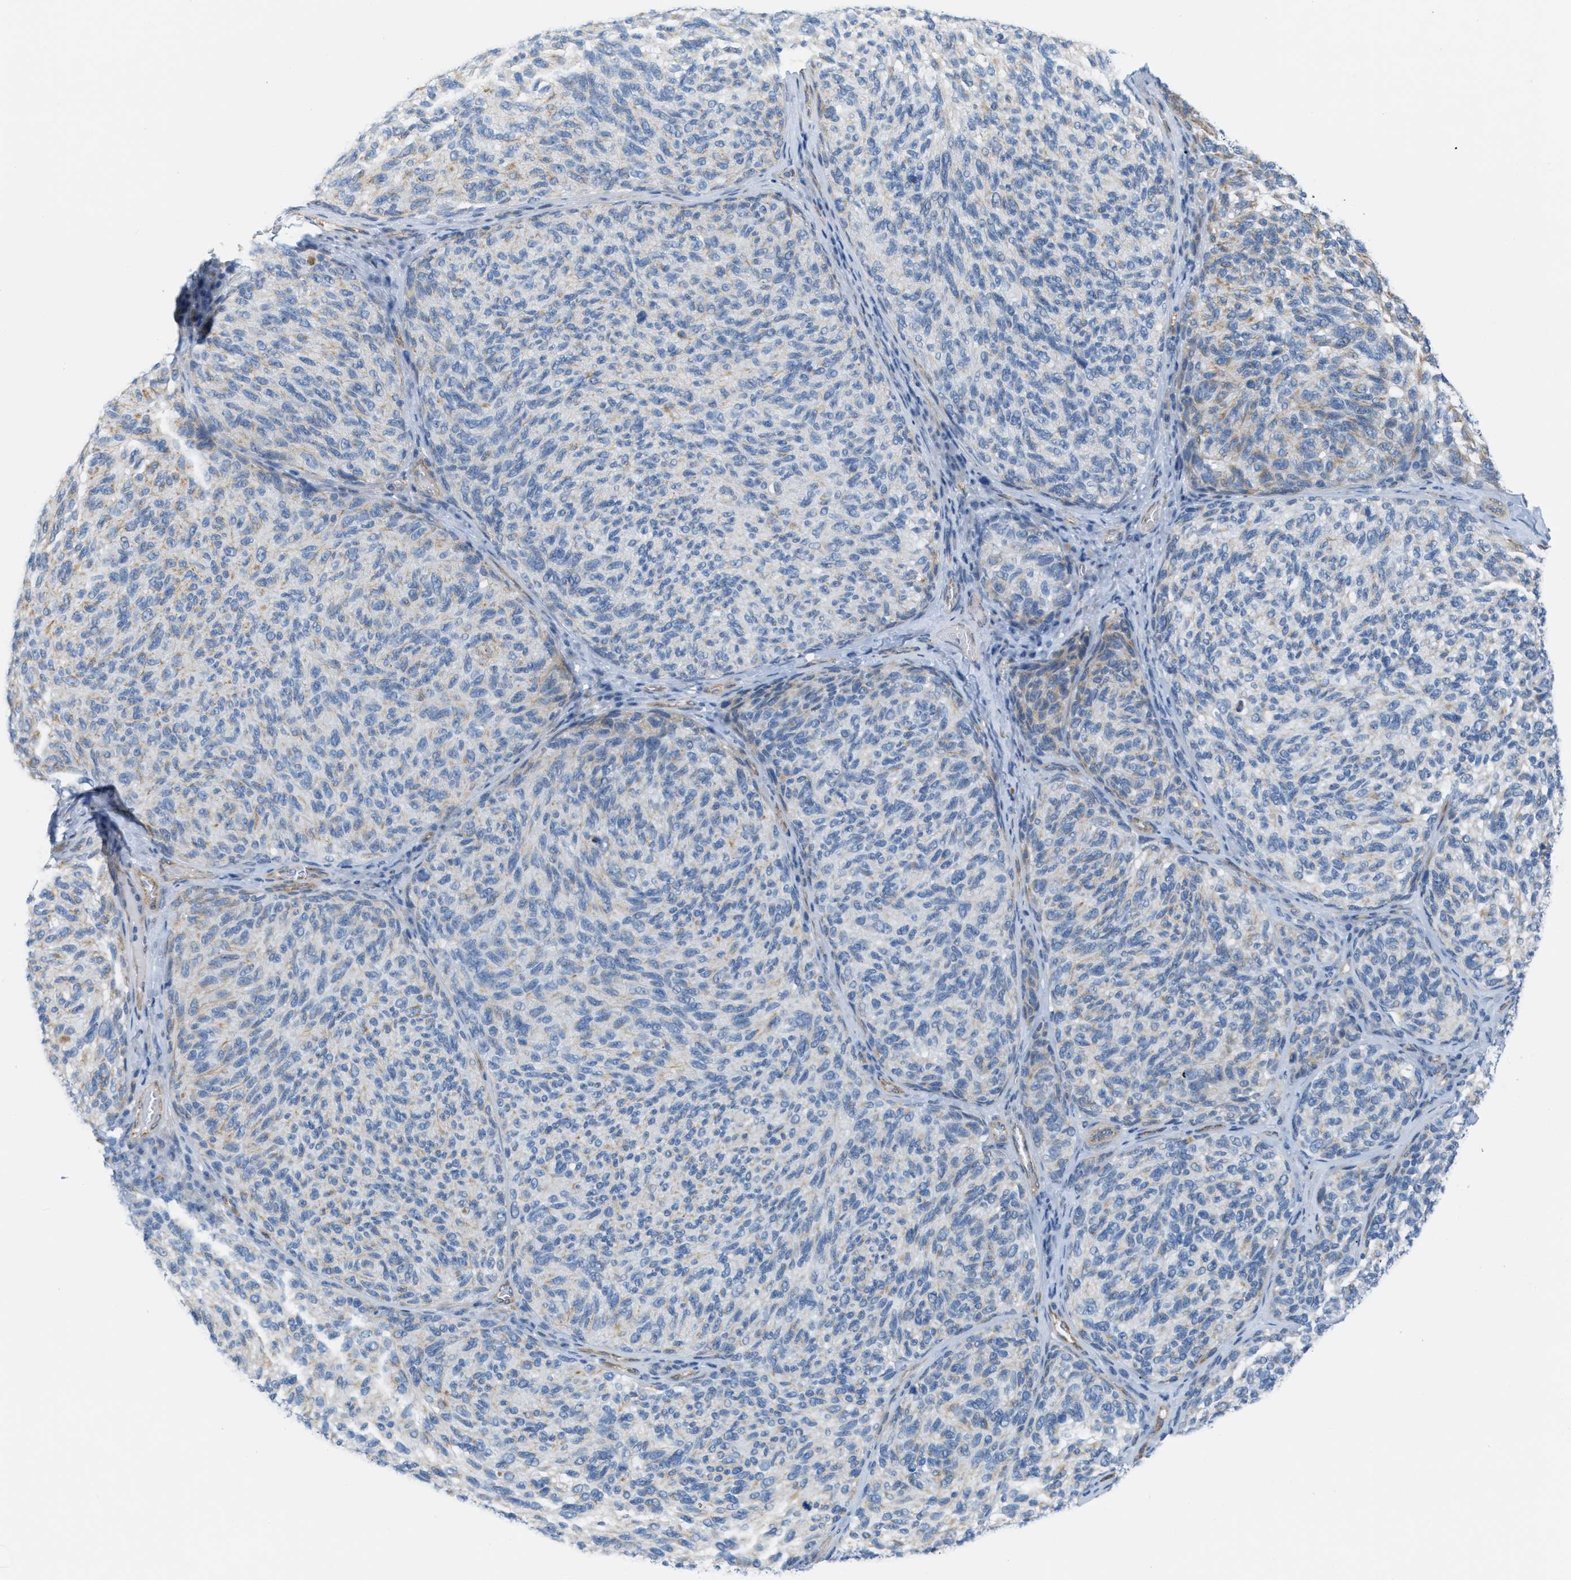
{"staining": {"intensity": "weak", "quantity": "<25%", "location": "cytoplasmic/membranous"}, "tissue": "melanoma", "cell_type": "Tumor cells", "image_type": "cancer", "snomed": [{"axis": "morphology", "description": "Malignant melanoma, NOS"}, {"axis": "topography", "description": "Skin"}], "caption": "This is an immunohistochemistry (IHC) micrograph of malignant melanoma. There is no staining in tumor cells.", "gene": "SLC12A1", "patient": {"sex": "female", "age": 73}}